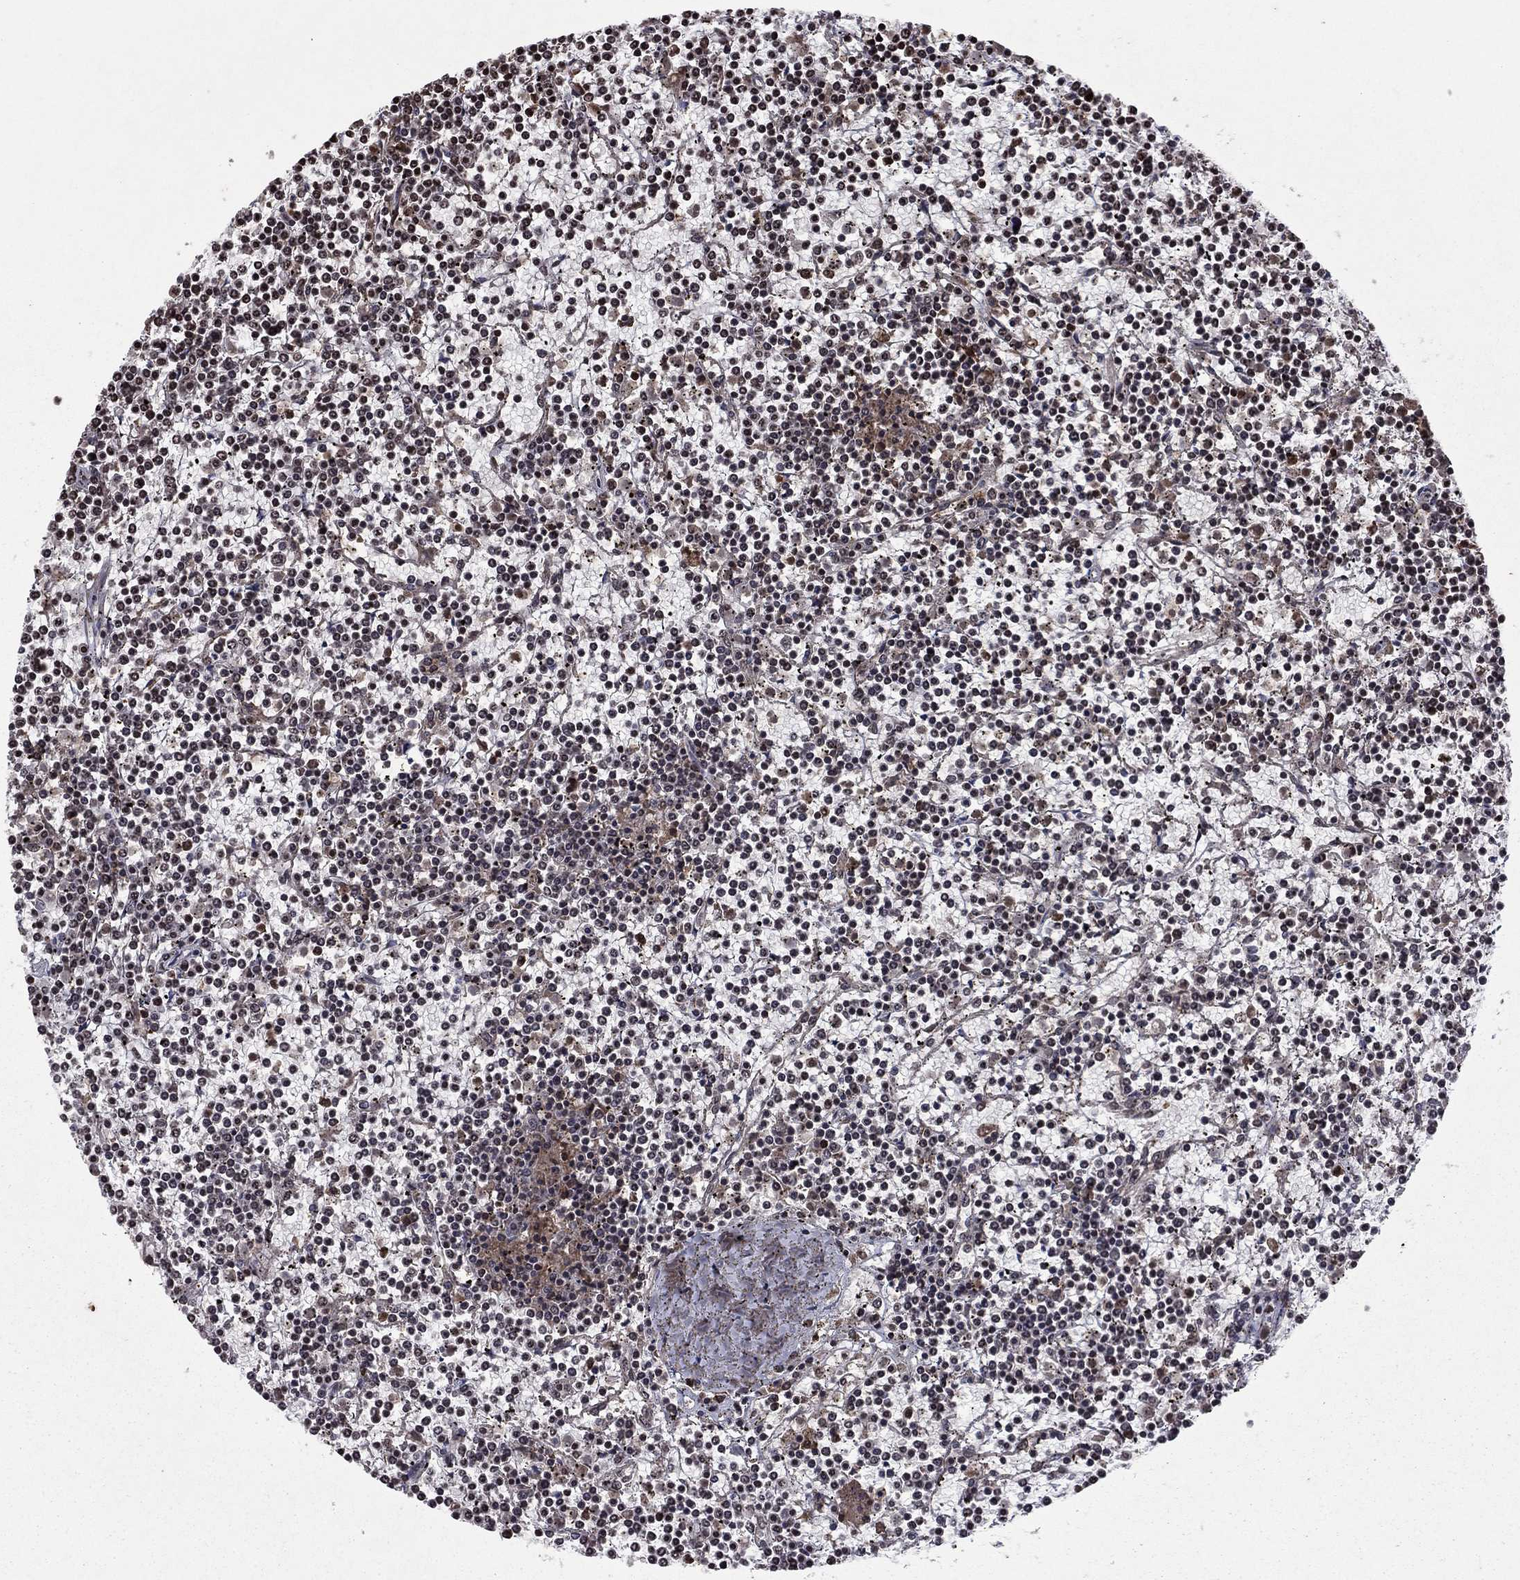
{"staining": {"intensity": "negative", "quantity": "none", "location": "none"}, "tissue": "lymphoma", "cell_type": "Tumor cells", "image_type": "cancer", "snomed": [{"axis": "morphology", "description": "Malignant lymphoma, non-Hodgkin's type, Low grade"}, {"axis": "topography", "description": "Spleen"}], "caption": "High power microscopy image of an IHC micrograph of lymphoma, revealing no significant positivity in tumor cells.", "gene": "SORBS1", "patient": {"sex": "female", "age": 19}}